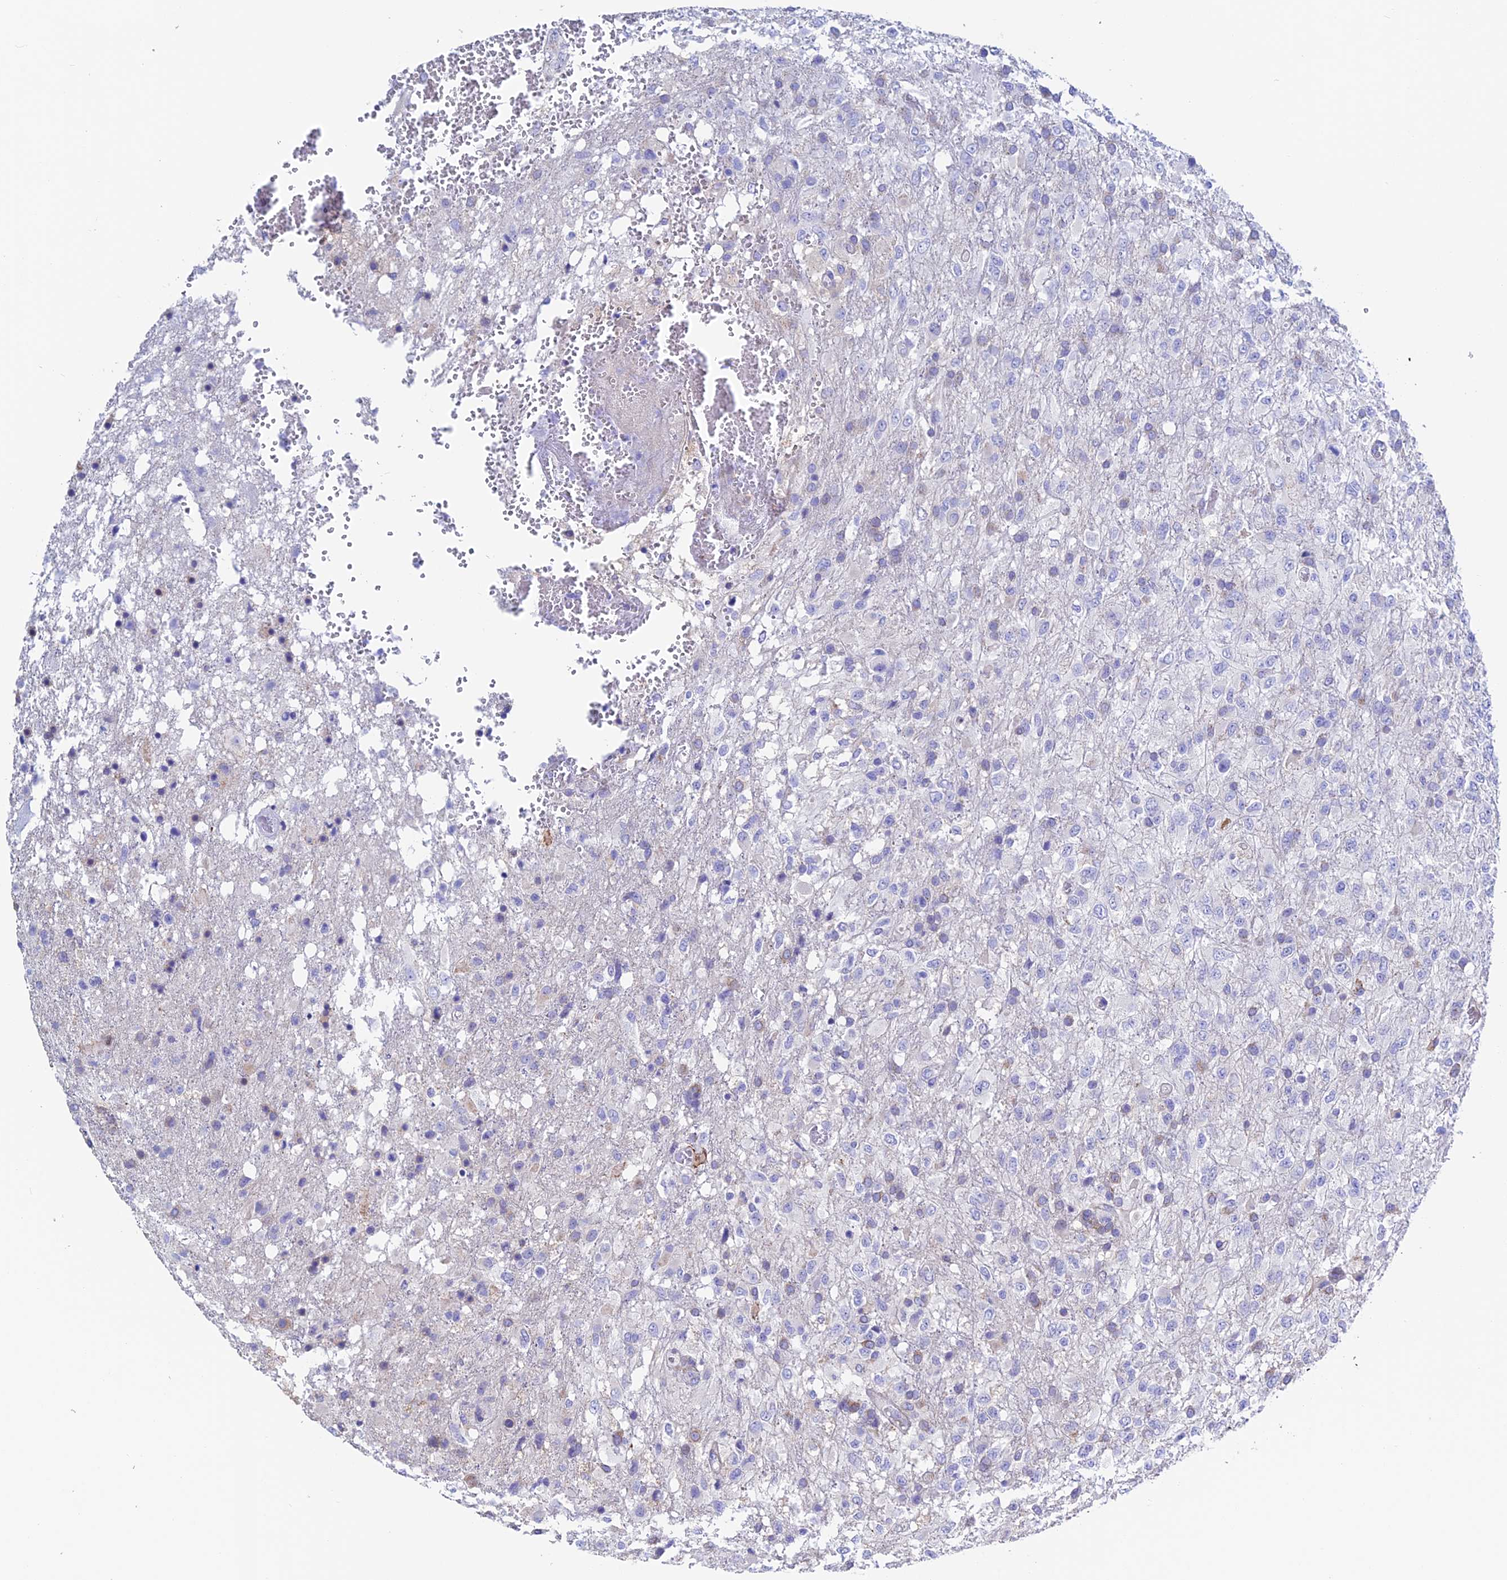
{"staining": {"intensity": "weak", "quantity": "<25%", "location": "cytoplasmic/membranous"}, "tissue": "glioma", "cell_type": "Tumor cells", "image_type": "cancer", "snomed": [{"axis": "morphology", "description": "Glioma, malignant, High grade"}, {"axis": "topography", "description": "Brain"}], "caption": "There is no significant positivity in tumor cells of malignant high-grade glioma. The staining was performed using DAB to visualize the protein expression in brown, while the nuclei were stained in blue with hematoxylin (Magnification: 20x).", "gene": "PRIM1", "patient": {"sex": "female", "age": 74}}